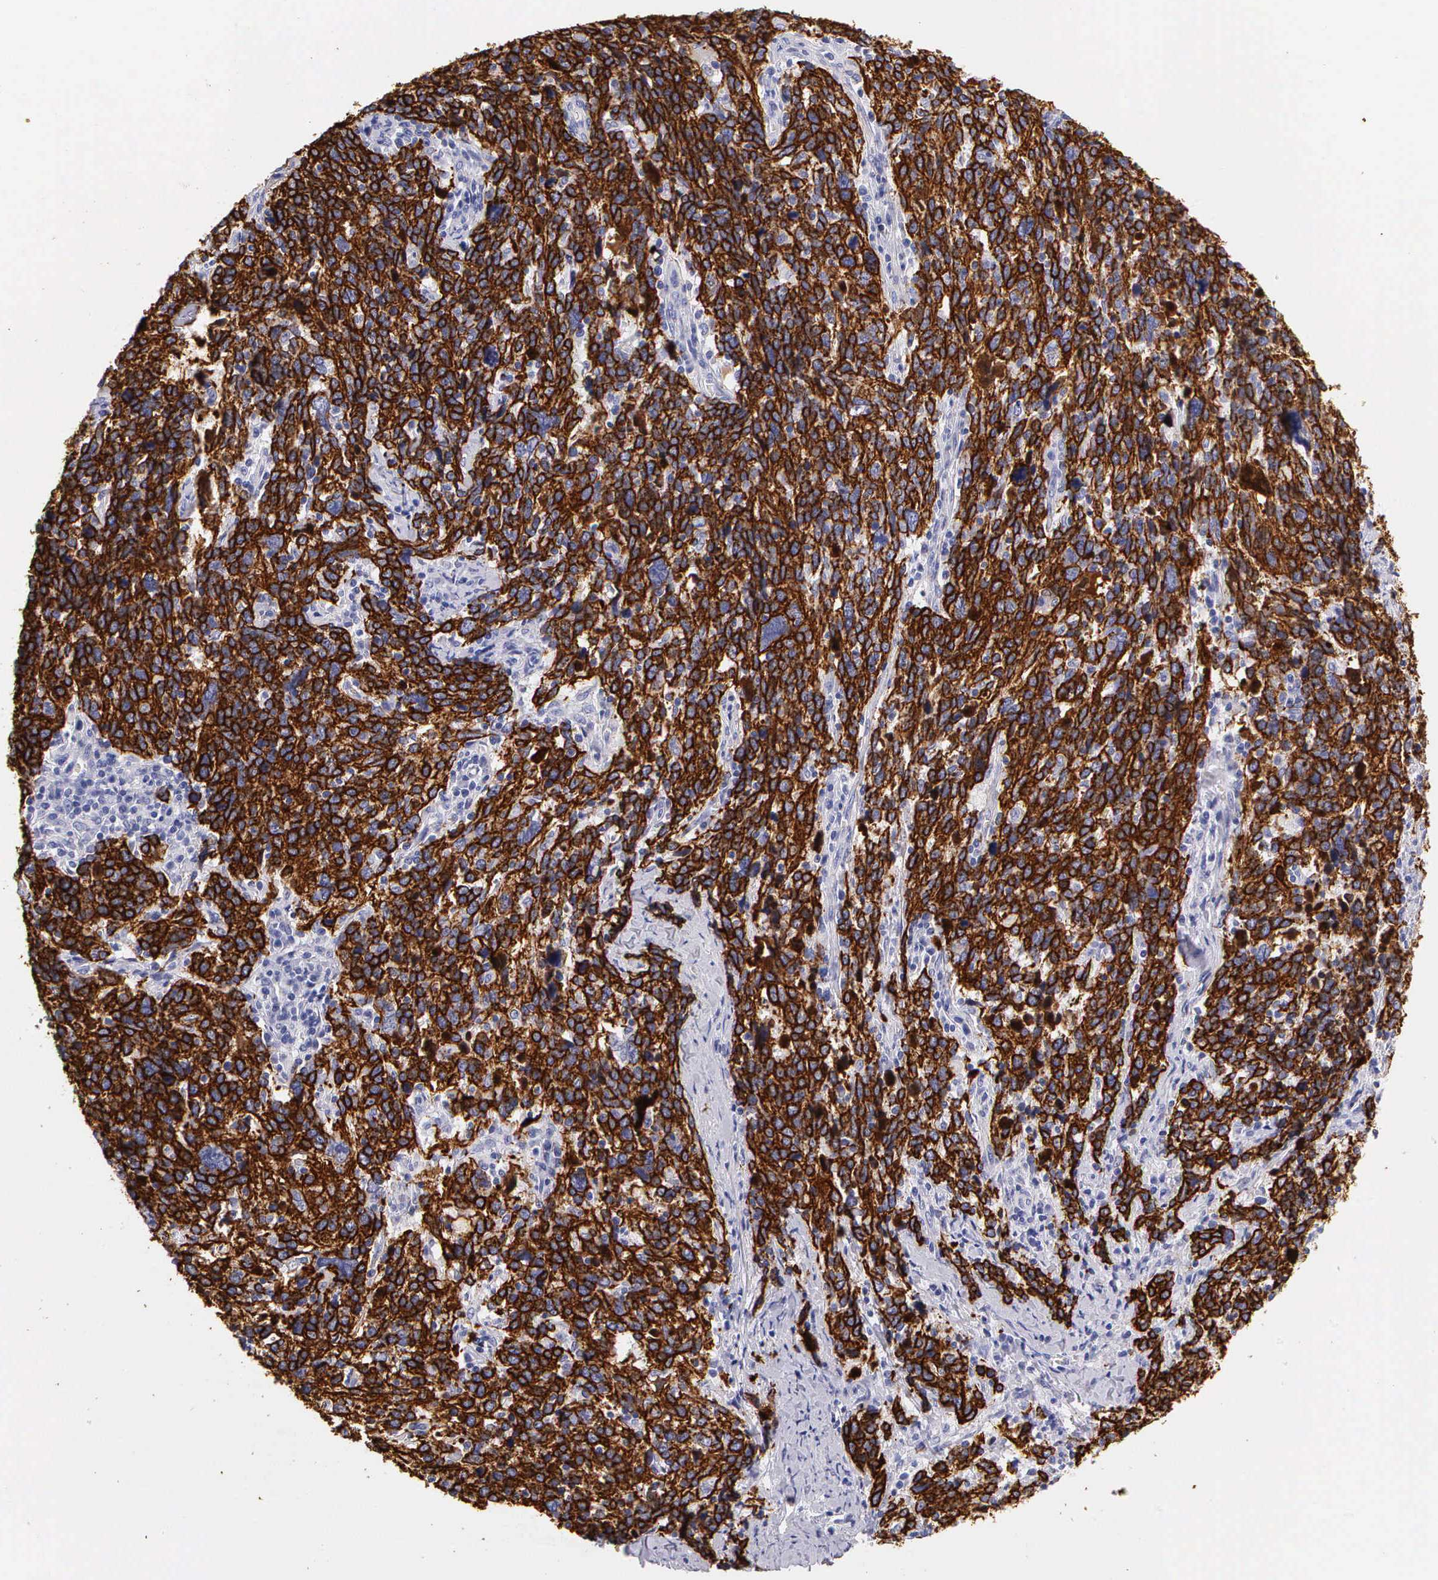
{"staining": {"intensity": "strong", "quantity": ">75%", "location": "cytoplasmic/membranous"}, "tissue": "cervical cancer", "cell_type": "Tumor cells", "image_type": "cancer", "snomed": [{"axis": "morphology", "description": "Squamous cell carcinoma, NOS"}, {"axis": "topography", "description": "Cervix"}], "caption": "Immunohistochemistry (IHC) of squamous cell carcinoma (cervical) exhibits high levels of strong cytoplasmic/membranous positivity in about >75% of tumor cells.", "gene": "KRT17", "patient": {"sex": "female", "age": 41}}